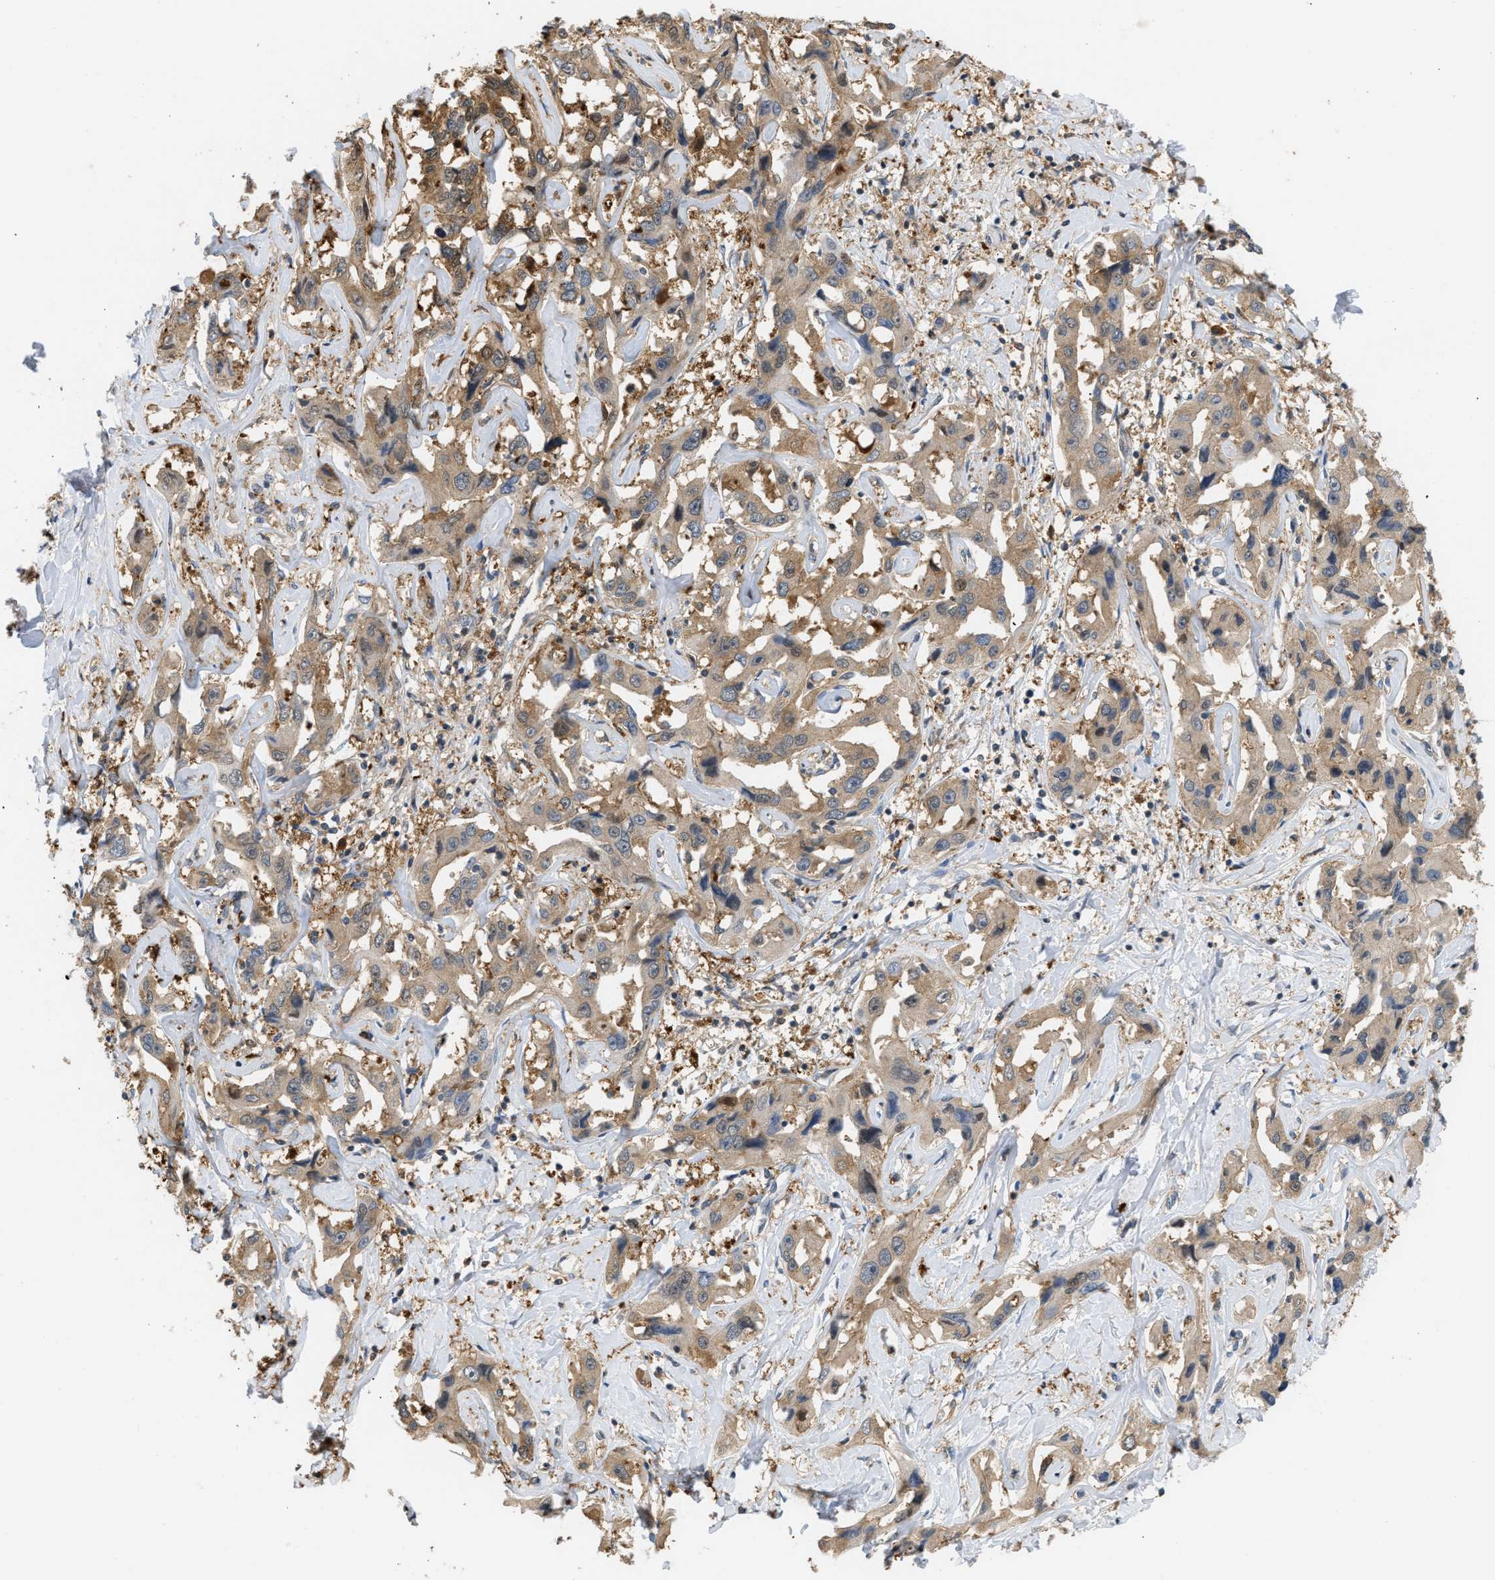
{"staining": {"intensity": "moderate", "quantity": ">75%", "location": "cytoplasmic/membranous"}, "tissue": "liver cancer", "cell_type": "Tumor cells", "image_type": "cancer", "snomed": [{"axis": "morphology", "description": "Cholangiocarcinoma"}, {"axis": "topography", "description": "Liver"}], "caption": "High-power microscopy captured an immunohistochemistry histopathology image of liver cancer, revealing moderate cytoplasmic/membranous expression in about >75% of tumor cells. (DAB (3,3'-diaminobenzidine) IHC with brightfield microscopy, high magnification).", "gene": "ENO1", "patient": {"sex": "male", "age": 59}}